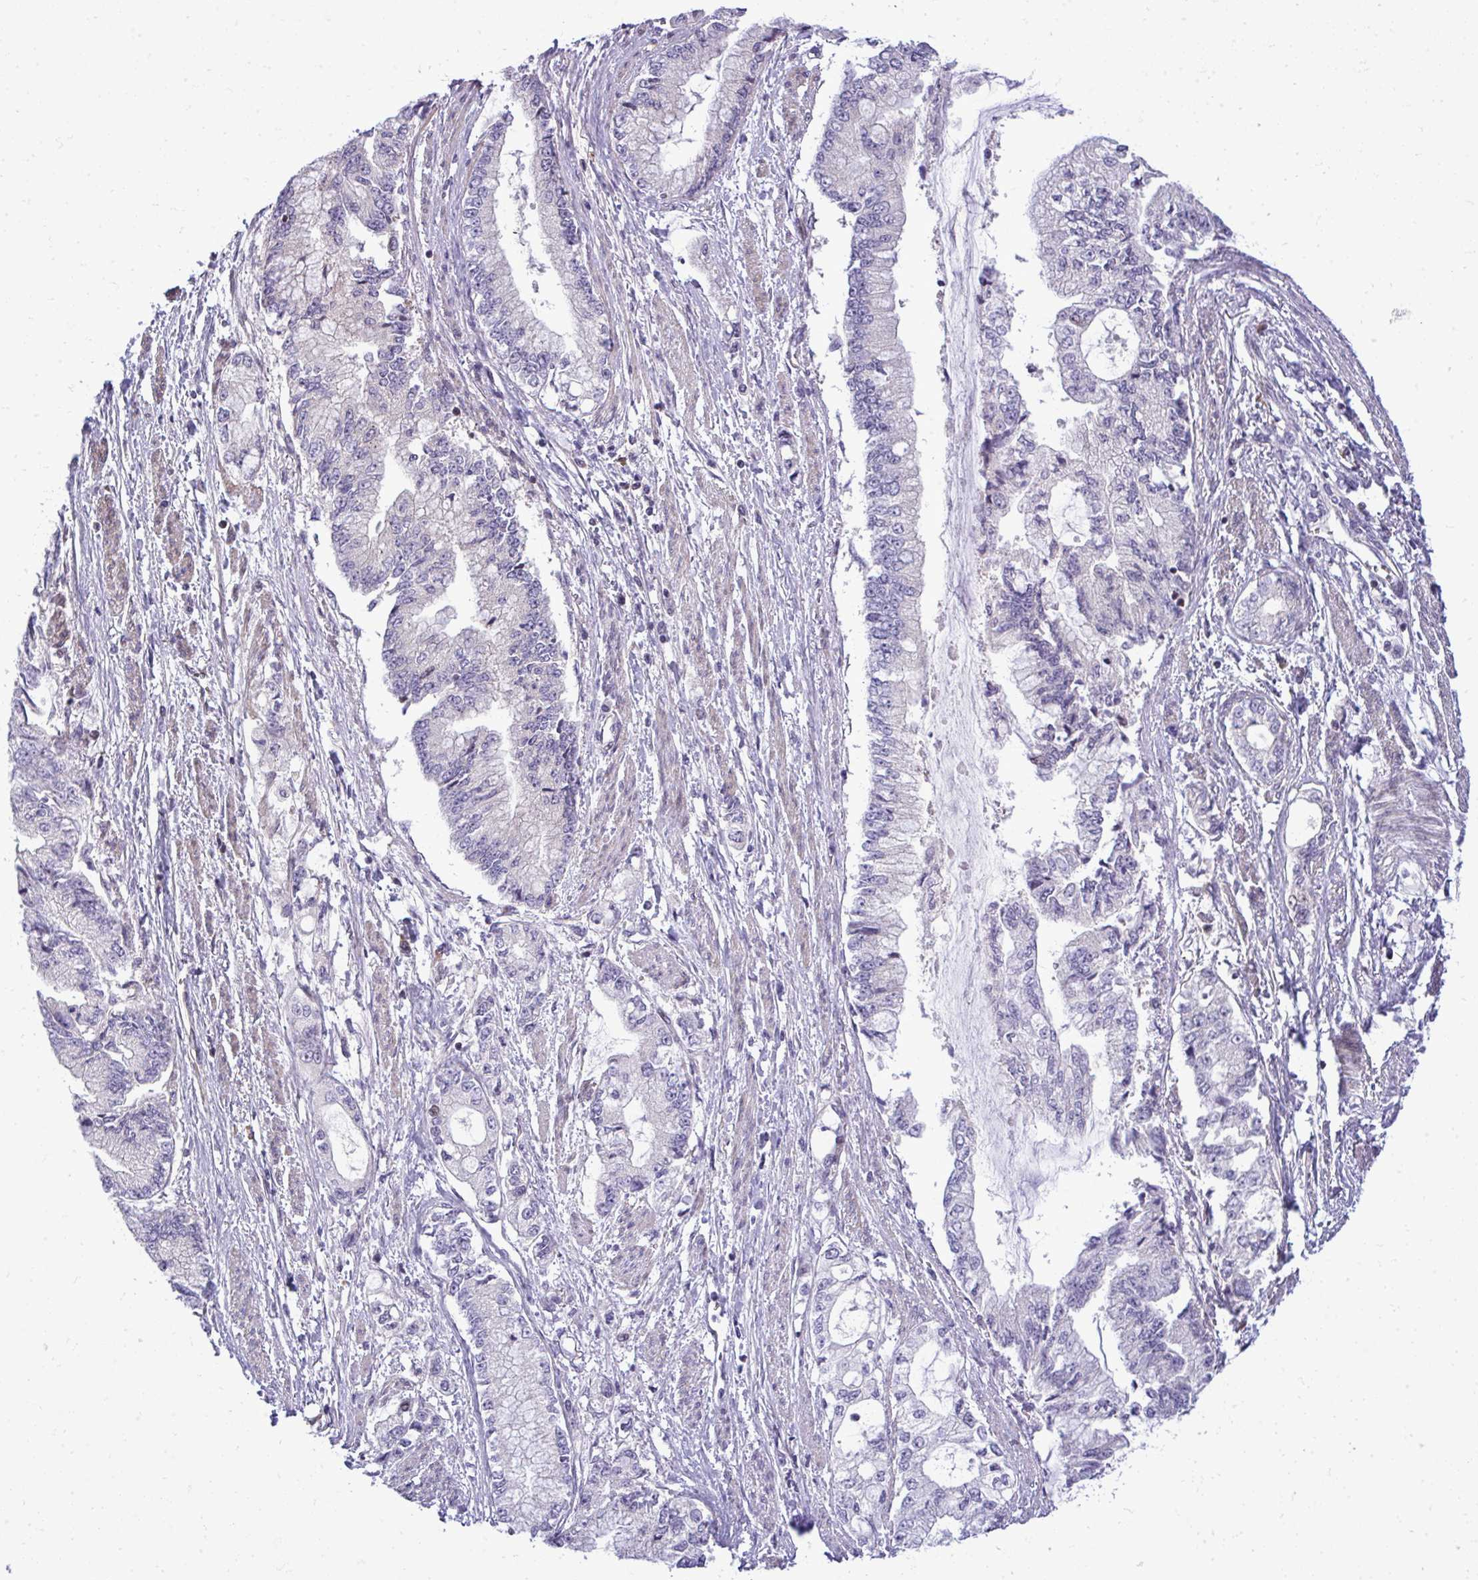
{"staining": {"intensity": "negative", "quantity": "none", "location": "none"}, "tissue": "stomach cancer", "cell_type": "Tumor cells", "image_type": "cancer", "snomed": [{"axis": "morphology", "description": "Adenocarcinoma, NOS"}, {"axis": "topography", "description": "Stomach, upper"}], "caption": "Immunohistochemistry image of adenocarcinoma (stomach) stained for a protein (brown), which displays no expression in tumor cells.", "gene": "ZSCAN9", "patient": {"sex": "female", "age": 74}}